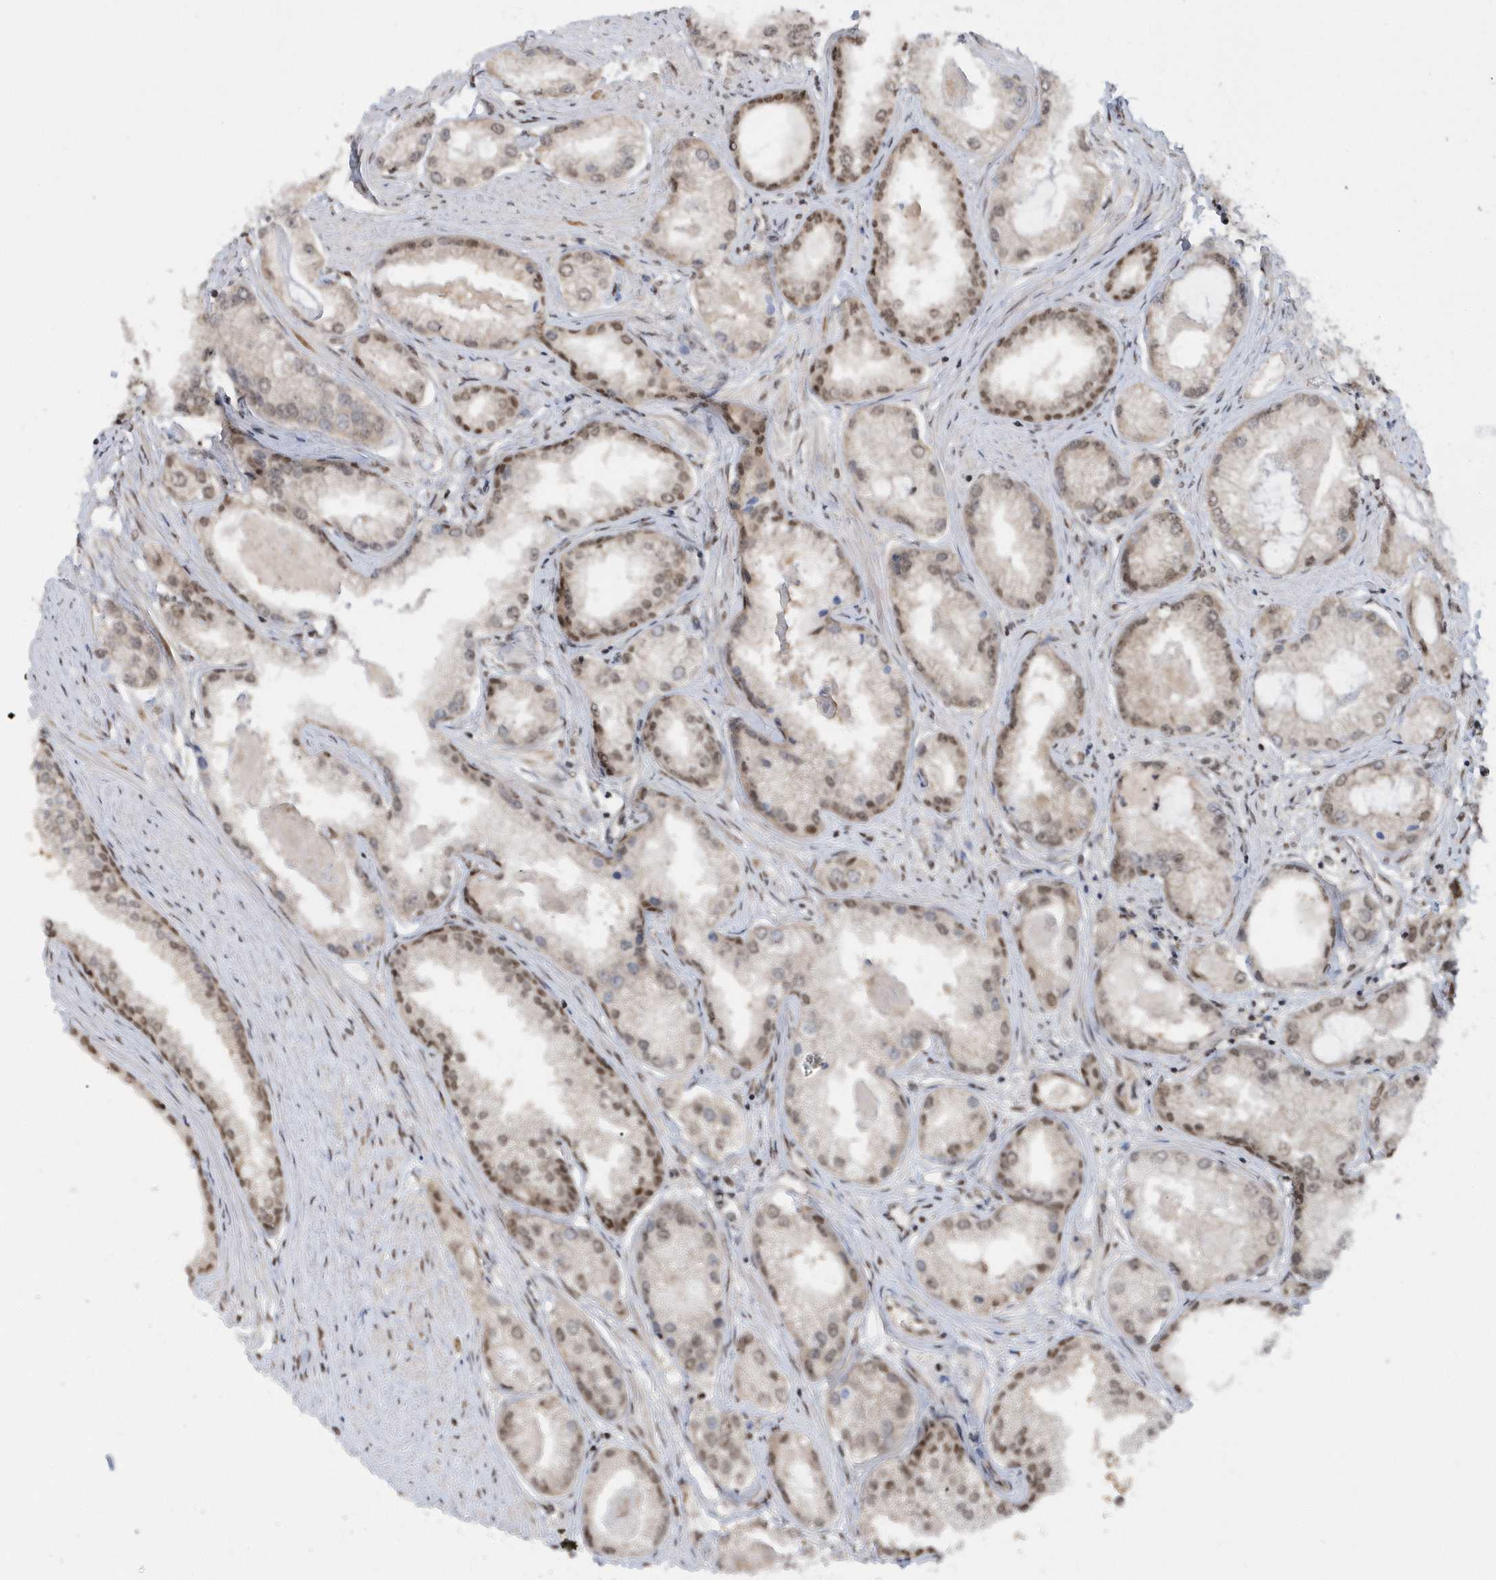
{"staining": {"intensity": "weak", "quantity": "25%-75%", "location": "nuclear"}, "tissue": "prostate cancer", "cell_type": "Tumor cells", "image_type": "cancer", "snomed": [{"axis": "morphology", "description": "Adenocarcinoma, Low grade"}, {"axis": "topography", "description": "Prostate"}], "caption": "This micrograph shows prostate cancer (low-grade adenocarcinoma) stained with immunohistochemistry (IHC) to label a protein in brown. The nuclear of tumor cells show weak positivity for the protein. Nuclei are counter-stained blue.", "gene": "SEPHS1", "patient": {"sex": "male", "age": 62}}